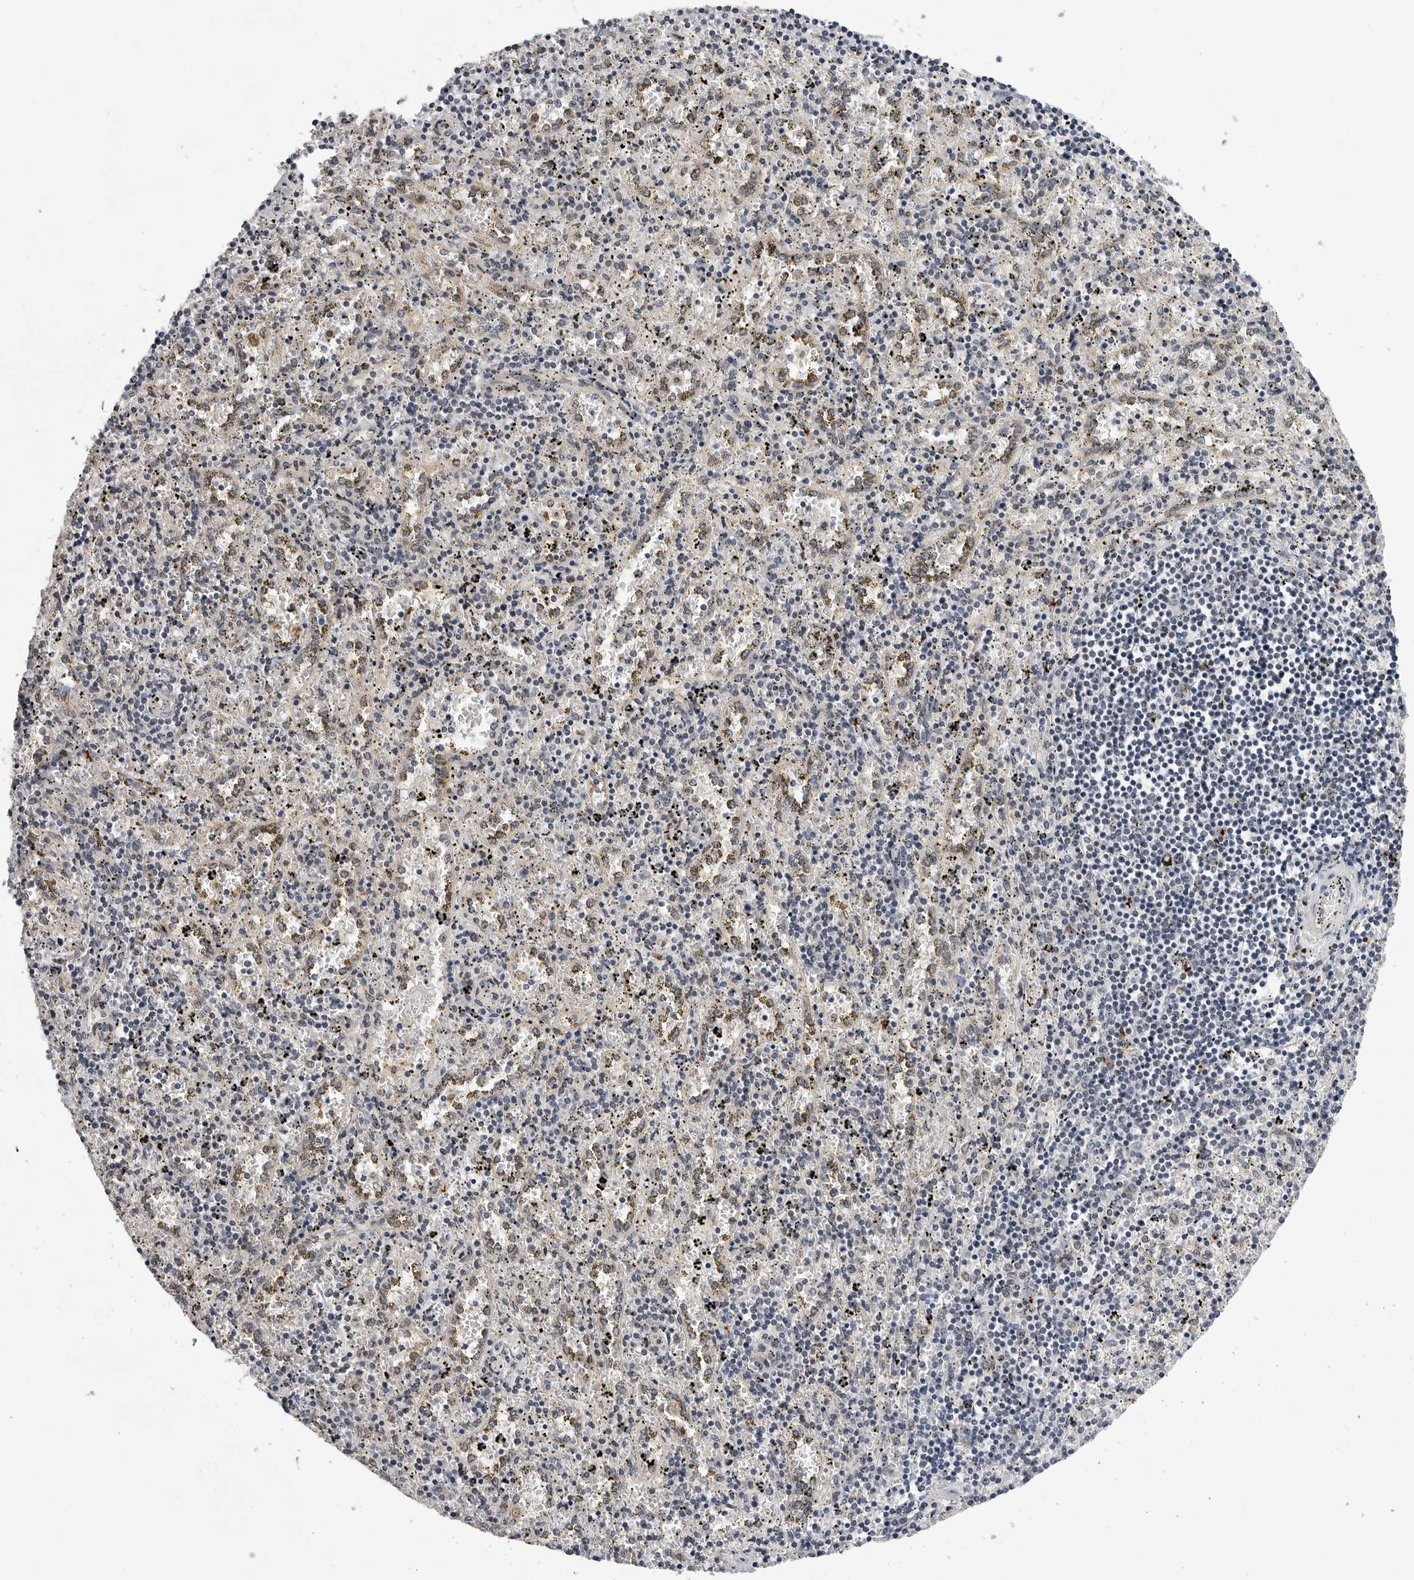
{"staining": {"intensity": "negative", "quantity": "none", "location": "none"}, "tissue": "spleen", "cell_type": "Cells in red pulp", "image_type": "normal", "snomed": [{"axis": "morphology", "description": "Normal tissue, NOS"}, {"axis": "topography", "description": "Spleen"}], "caption": "There is no significant staining in cells in red pulp of spleen. Nuclei are stained in blue.", "gene": "KIAA1614", "patient": {"sex": "male", "age": 11}}